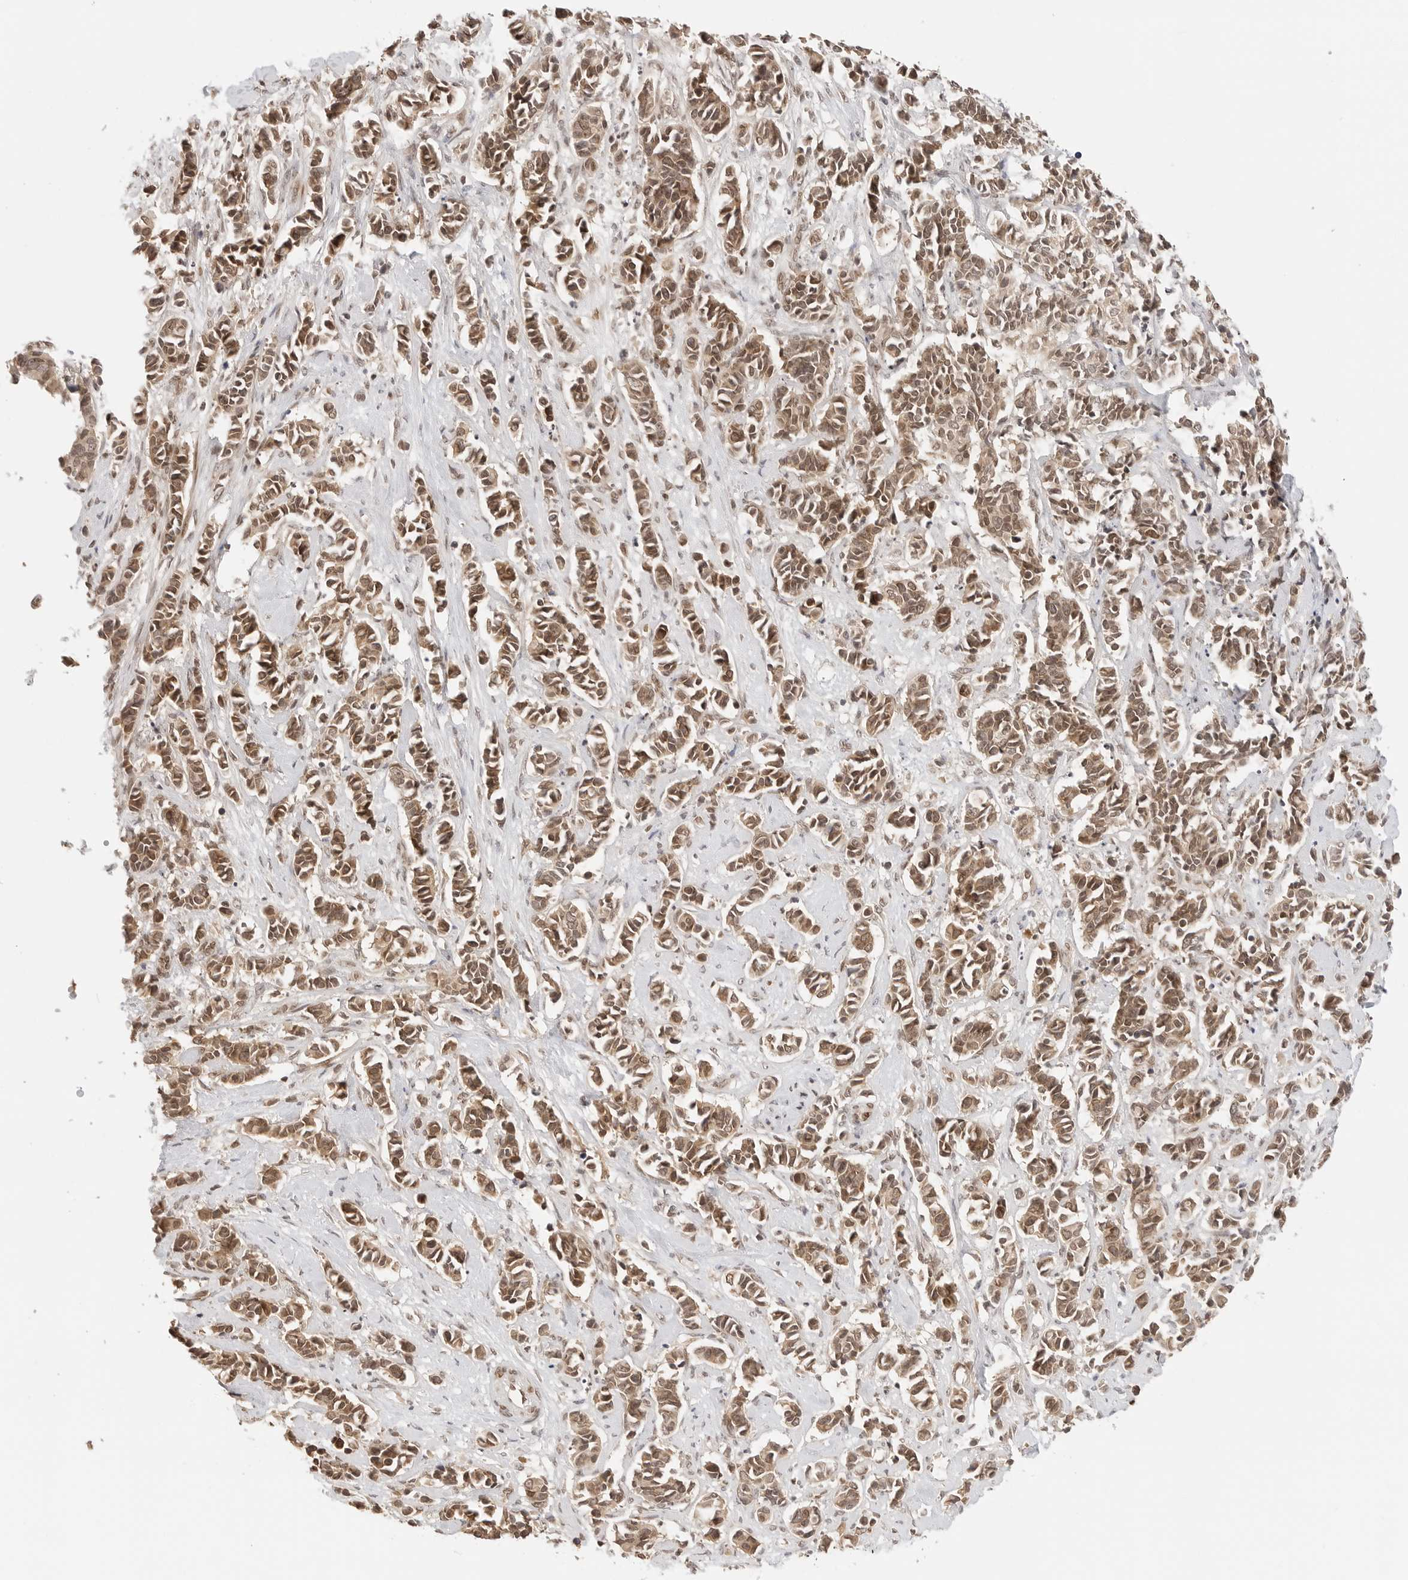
{"staining": {"intensity": "moderate", "quantity": ">75%", "location": "cytoplasmic/membranous,nuclear"}, "tissue": "cervical cancer", "cell_type": "Tumor cells", "image_type": "cancer", "snomed": [{"axis": "morphology", "description": "Normal tissue, NOS"}, {"axis": "morphology", "description": "Squamous cell carcinoma, NOS"}, {"axis": "topography", "description": "Cervix"}], "caption": "A brown stain labels moderate cytoplasmic/membranous and nuclear staining of a protein in cervical squamous cell carcinoma tumor cells.", "gene": "POLH", "patient": {"sex": "female", "age": 35}}